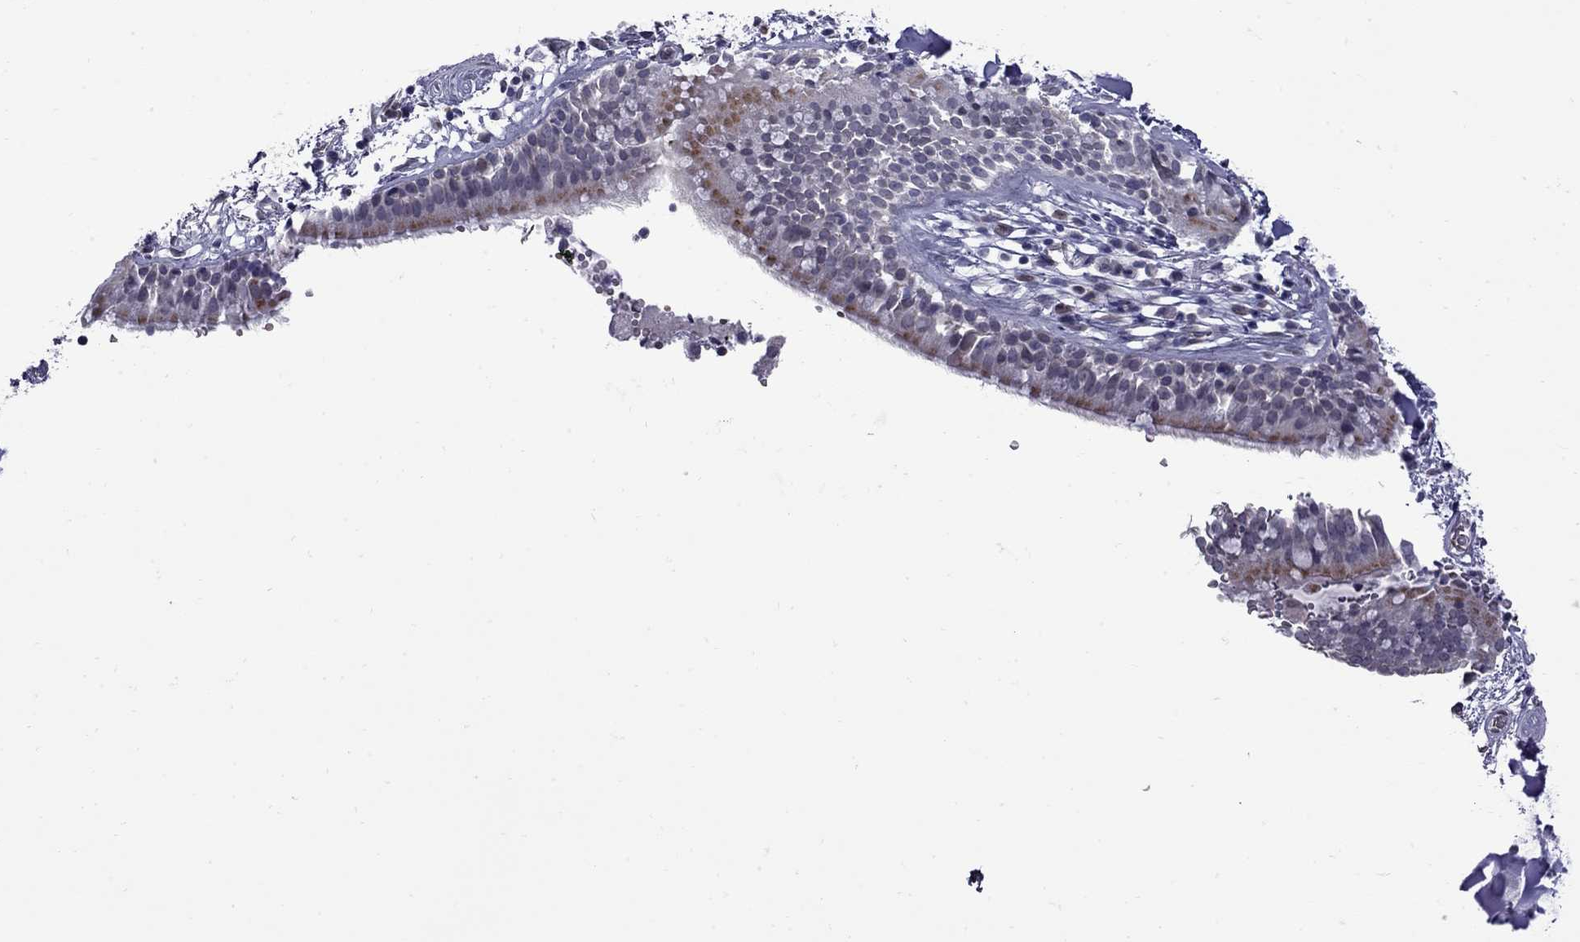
{"staining": {"intensity": "negative", "quantity": "none", "location": "none"}, "tissue": "adipose tissue", "cell_type": "Adipocytes", "image_type": "normal", "snomed": [{"axis": "morphology", "description": "Normal tissue, NOS"}, {"axis": "topography", "description": "Cartilage tissue"}, {"axis": "topography", "description": "Bronchus"}], "caption": "Immunohistochemical staining of normal adipose tissue reveals no significant positivity in adipocytes.", "gene": "CLTCL1", "patient": {"sex": "male", "age": 58}}